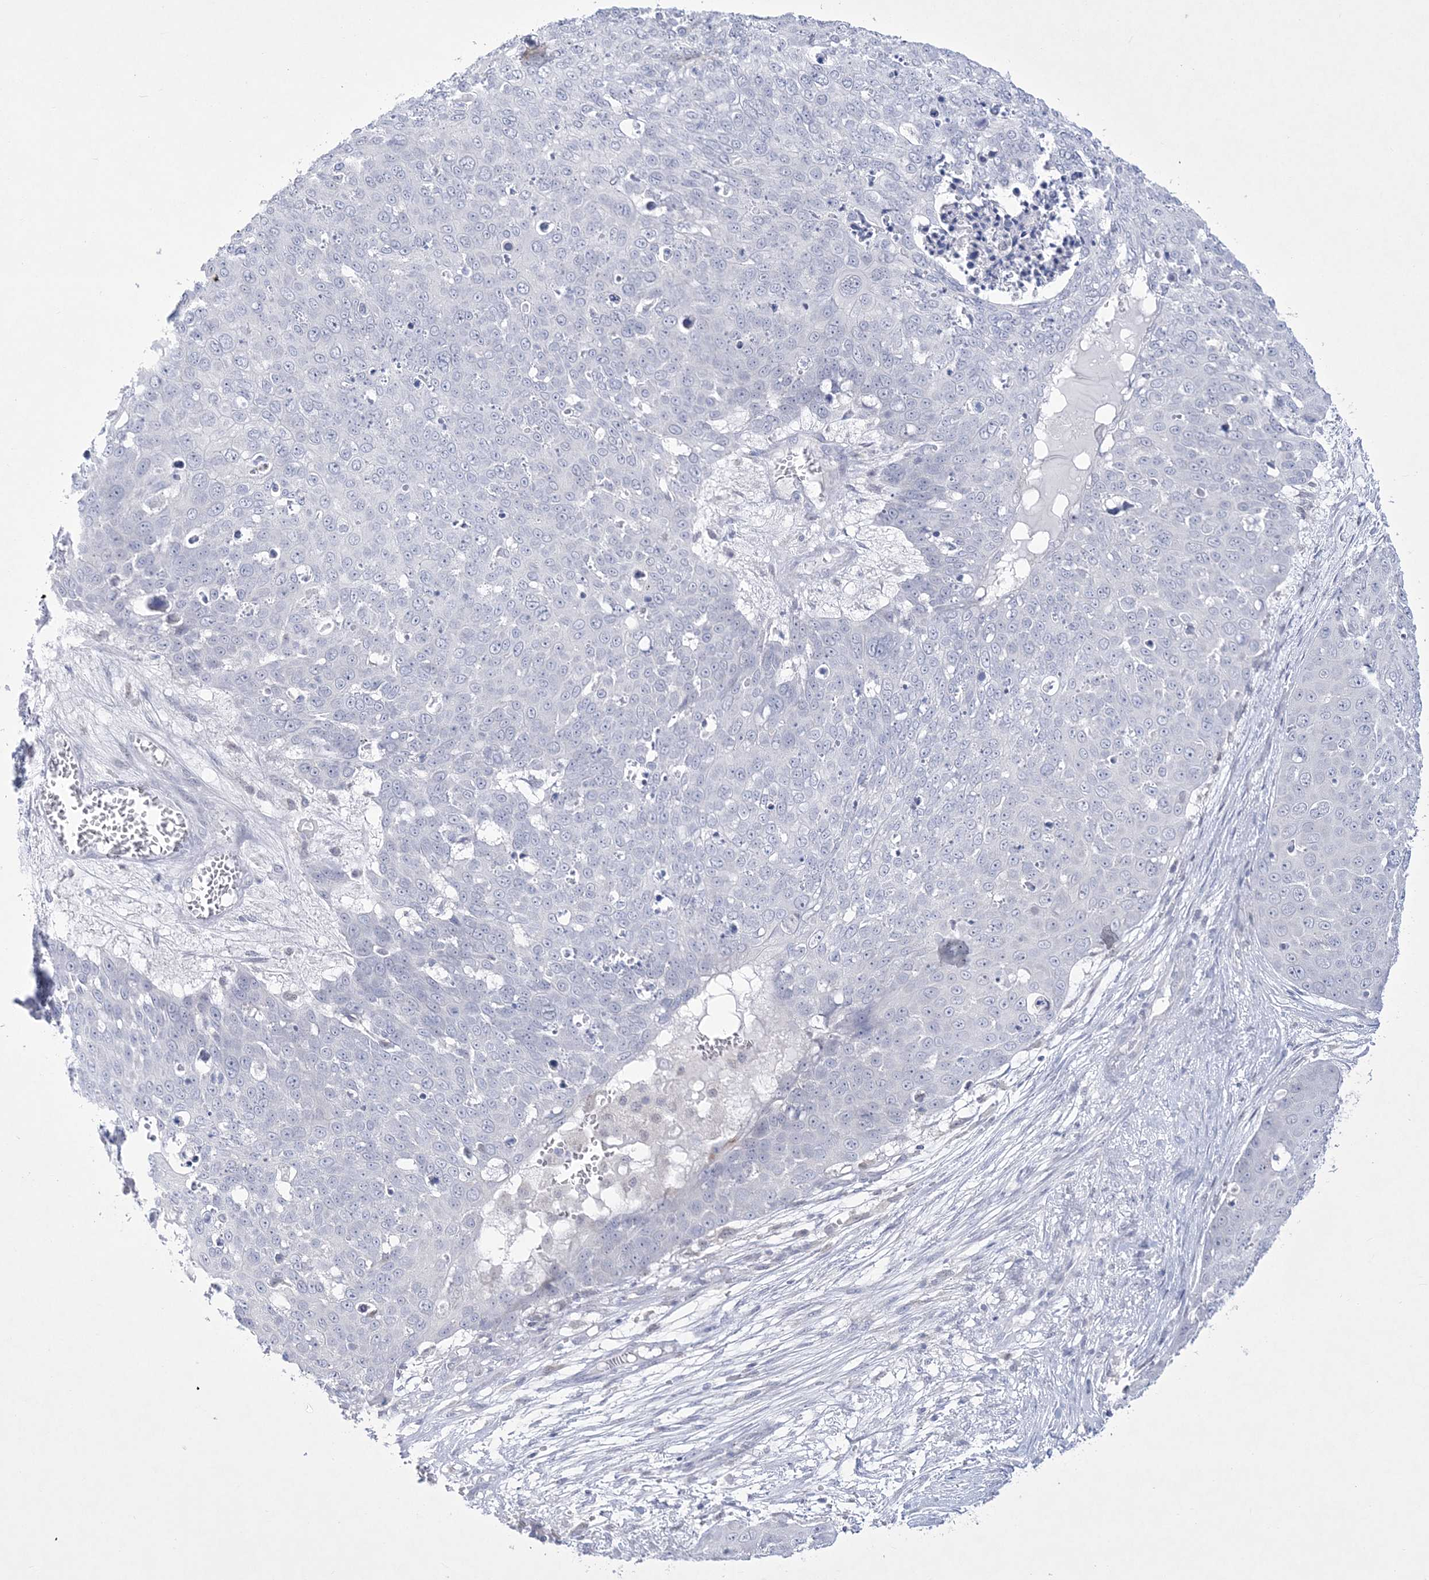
{"staining": {"intensity": "negative", "quantity": "none", "location": "none"}, "tissue": "skin cancer", "cell_type": "Tumor cells", "image_type": "cancer", "snomed": [{"axis": "morphology", "description": "Squamous cell carcinoma, NOS"}, {"axis": "topography", "description": "Skin"}], "caption": "There is no significant positivity in tumor cells of skin squamous cell carcinoma.", "gene": "WDR27", "patient": {"sex": "male", "age": 71}}